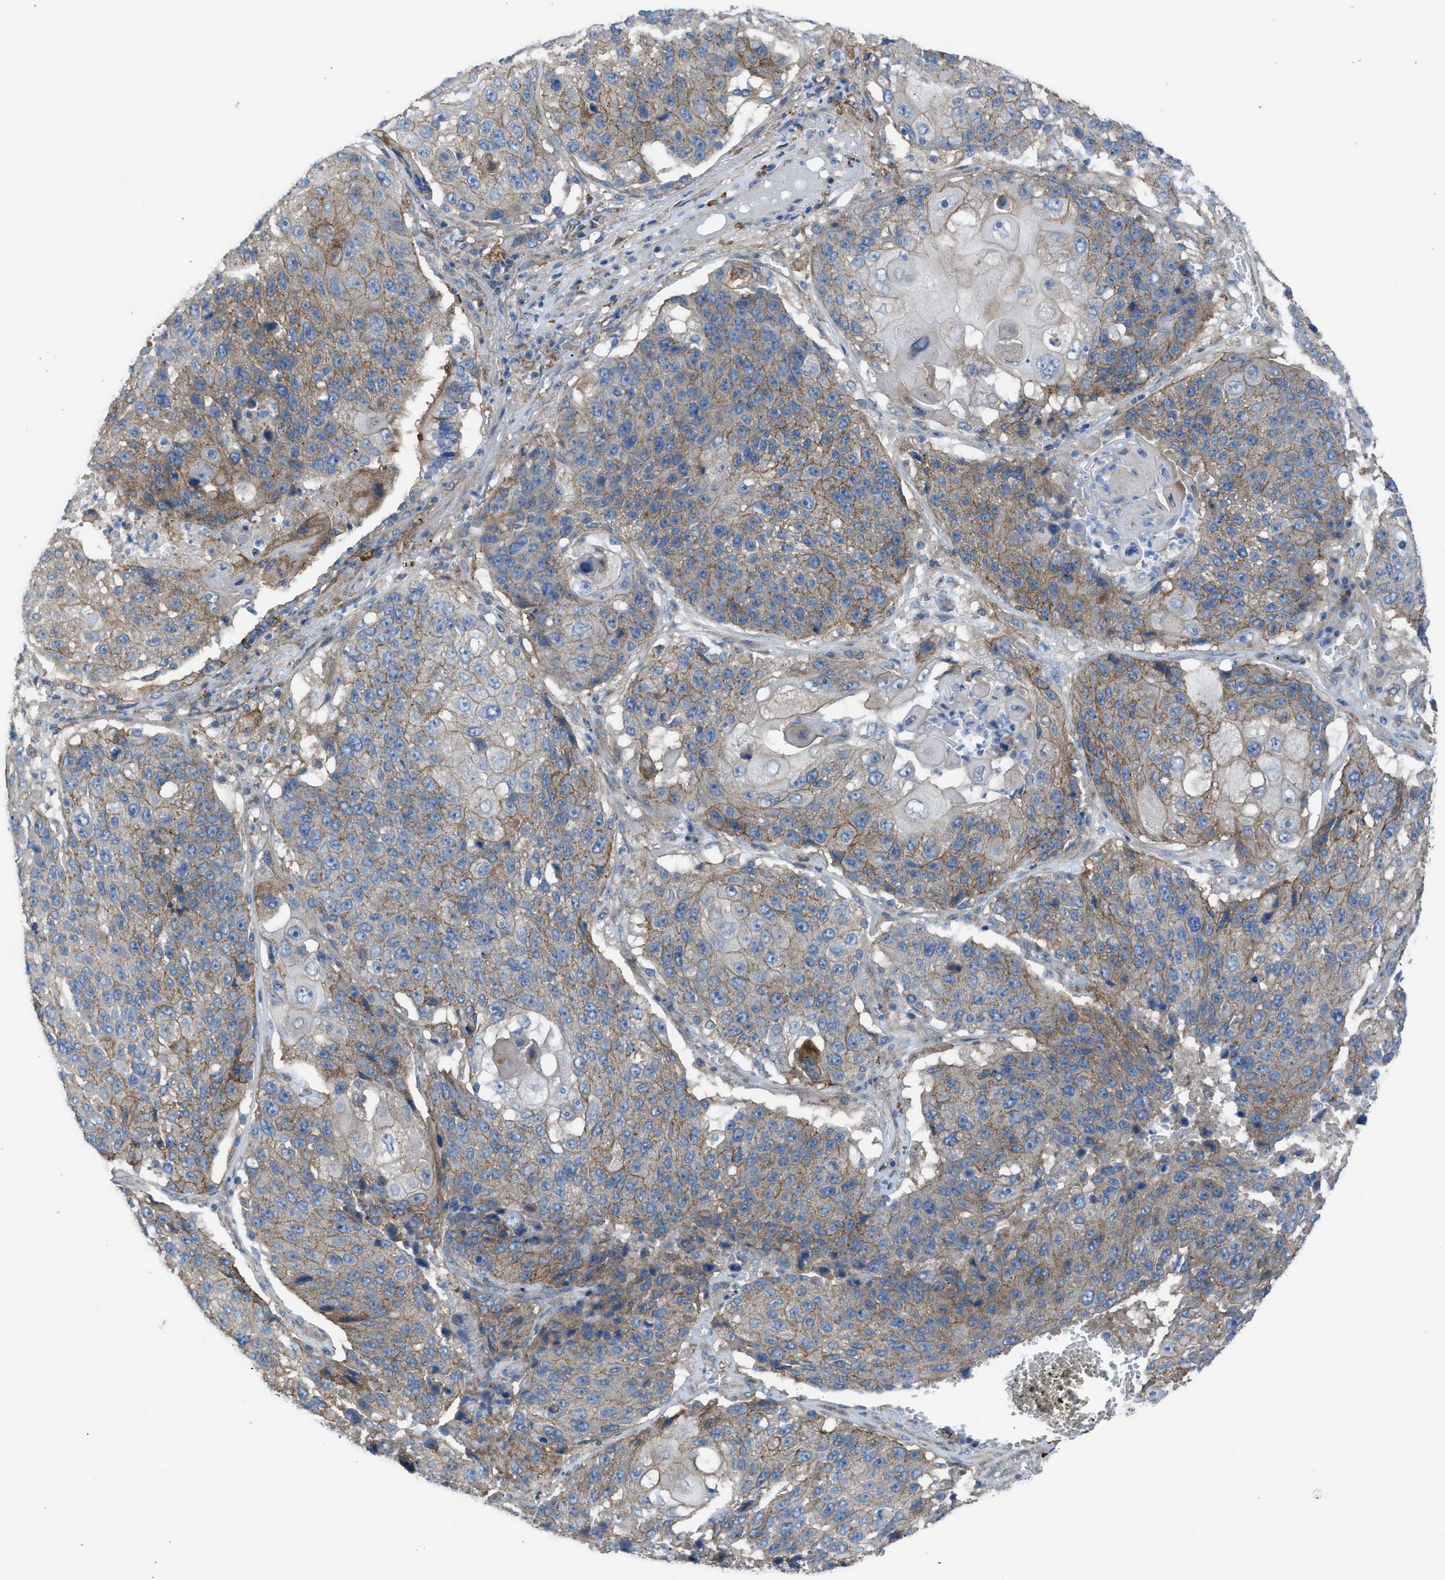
{"staining": {"intensity": "moderate", "quantity": ">75%", "location": "cytoplasmic/membranous"}, "tissue": "lung cancer", "cell_type": "Tumor cells", "image_type": "cancer", "snomed": [{"axis": "morphology", "description": "Squamous cell carcinoma, NOS"}, {"axis": "topography", "description": "Lung"}], "caption": "A brown stain shows moderate cytoplasmic/membranous staining of a protein in lung squamous cell carcinoma tumor cells.", "gene": "EGFR", "patient": {"sex": "male", "age": 61}}